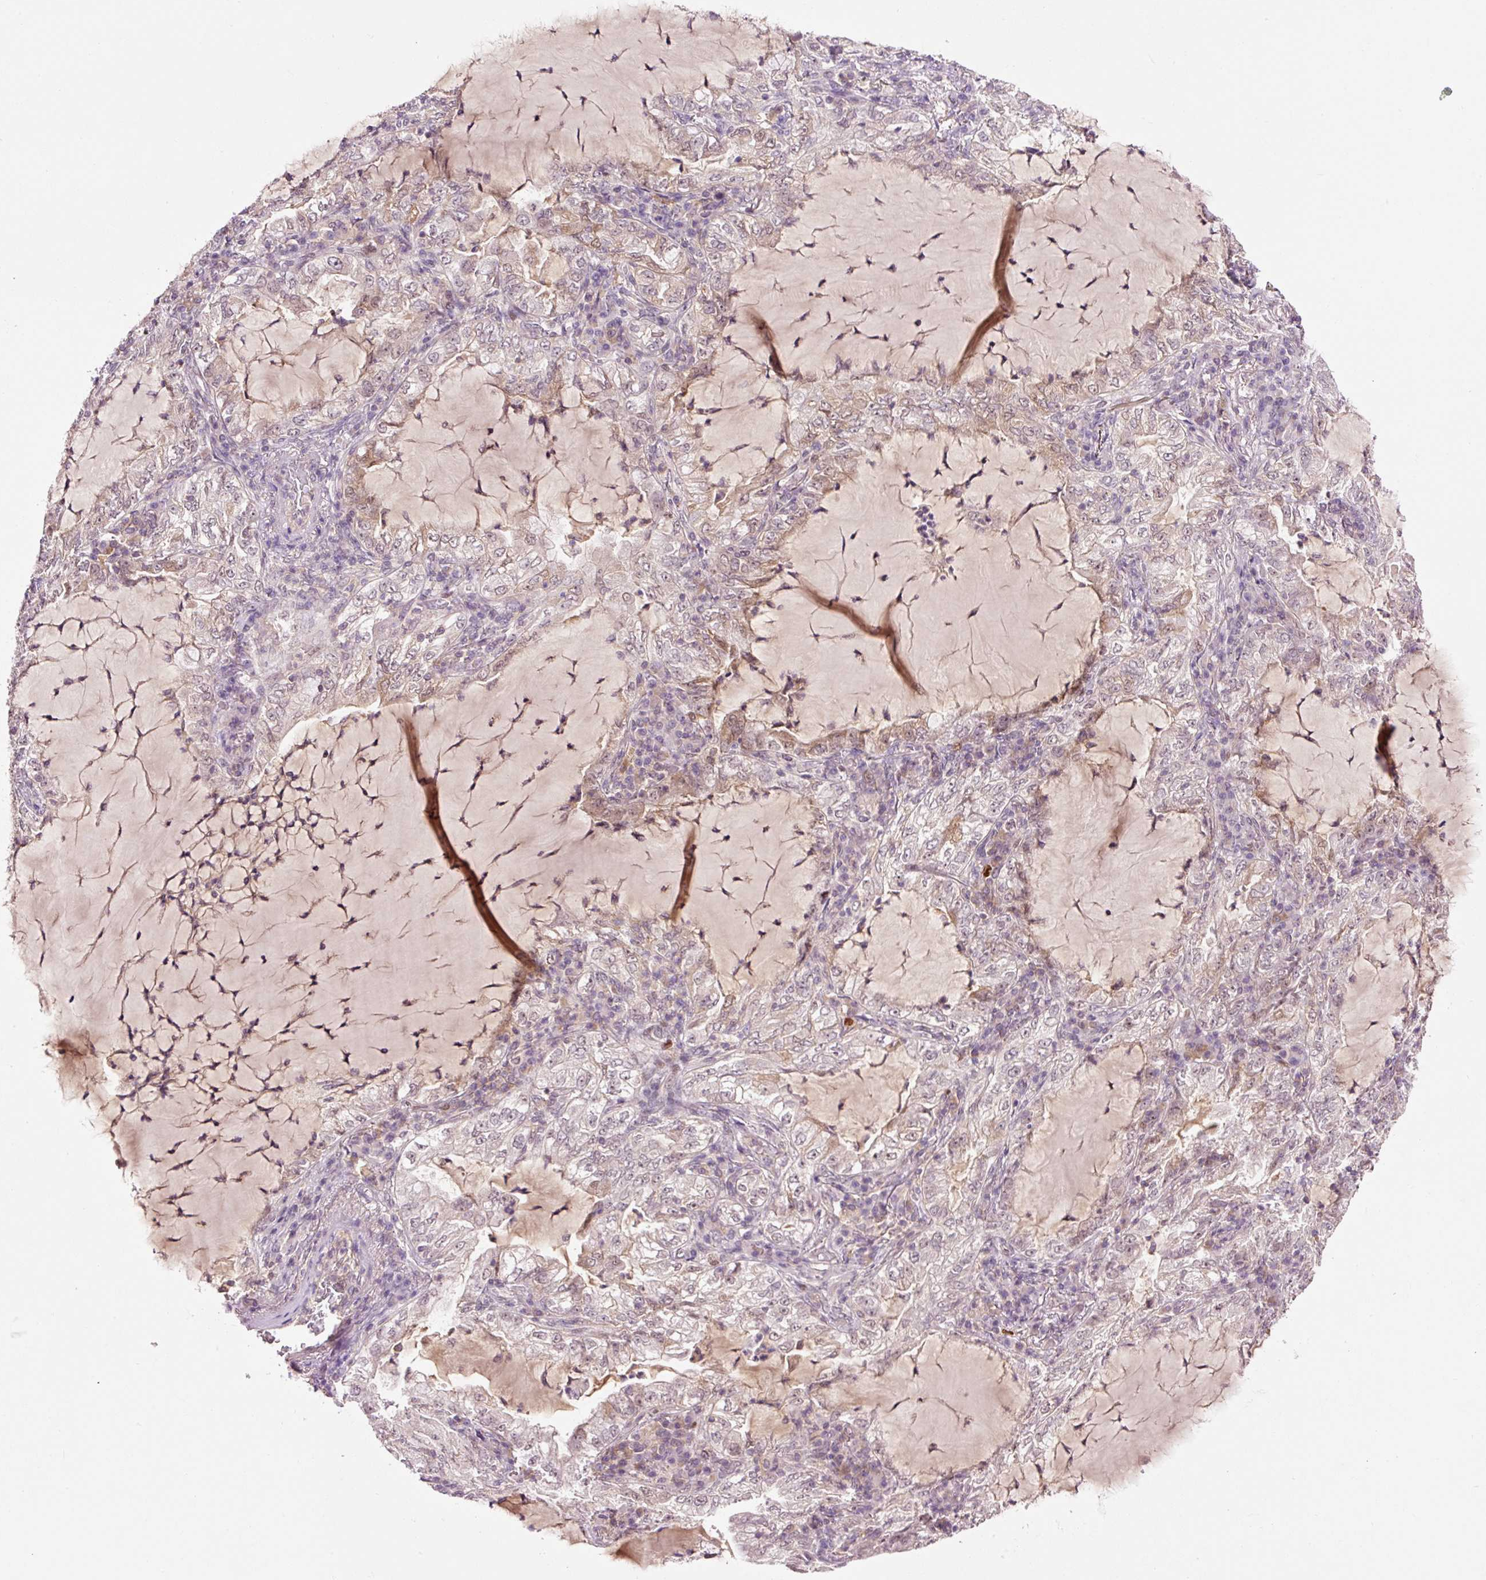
{"staining": {"intensity": "weak", "quantity": "<25%", "location": "nuclear"}, "tissue": "lung cancer", "cell_type": "Tumor cells", "image_type": "cancer", "snomed": [{"axis": "morphology", "description": "Adenocarcinoma, NOS"}, {"axis": "topography", "description": "Lung"}], "caption": "The IHC micrograph has no significant staining in tumor cells of lung cancer (adenocarcinoma) tissue.", "gene": "DPPA4", "patient": {"sex": "female", "age": 73}}